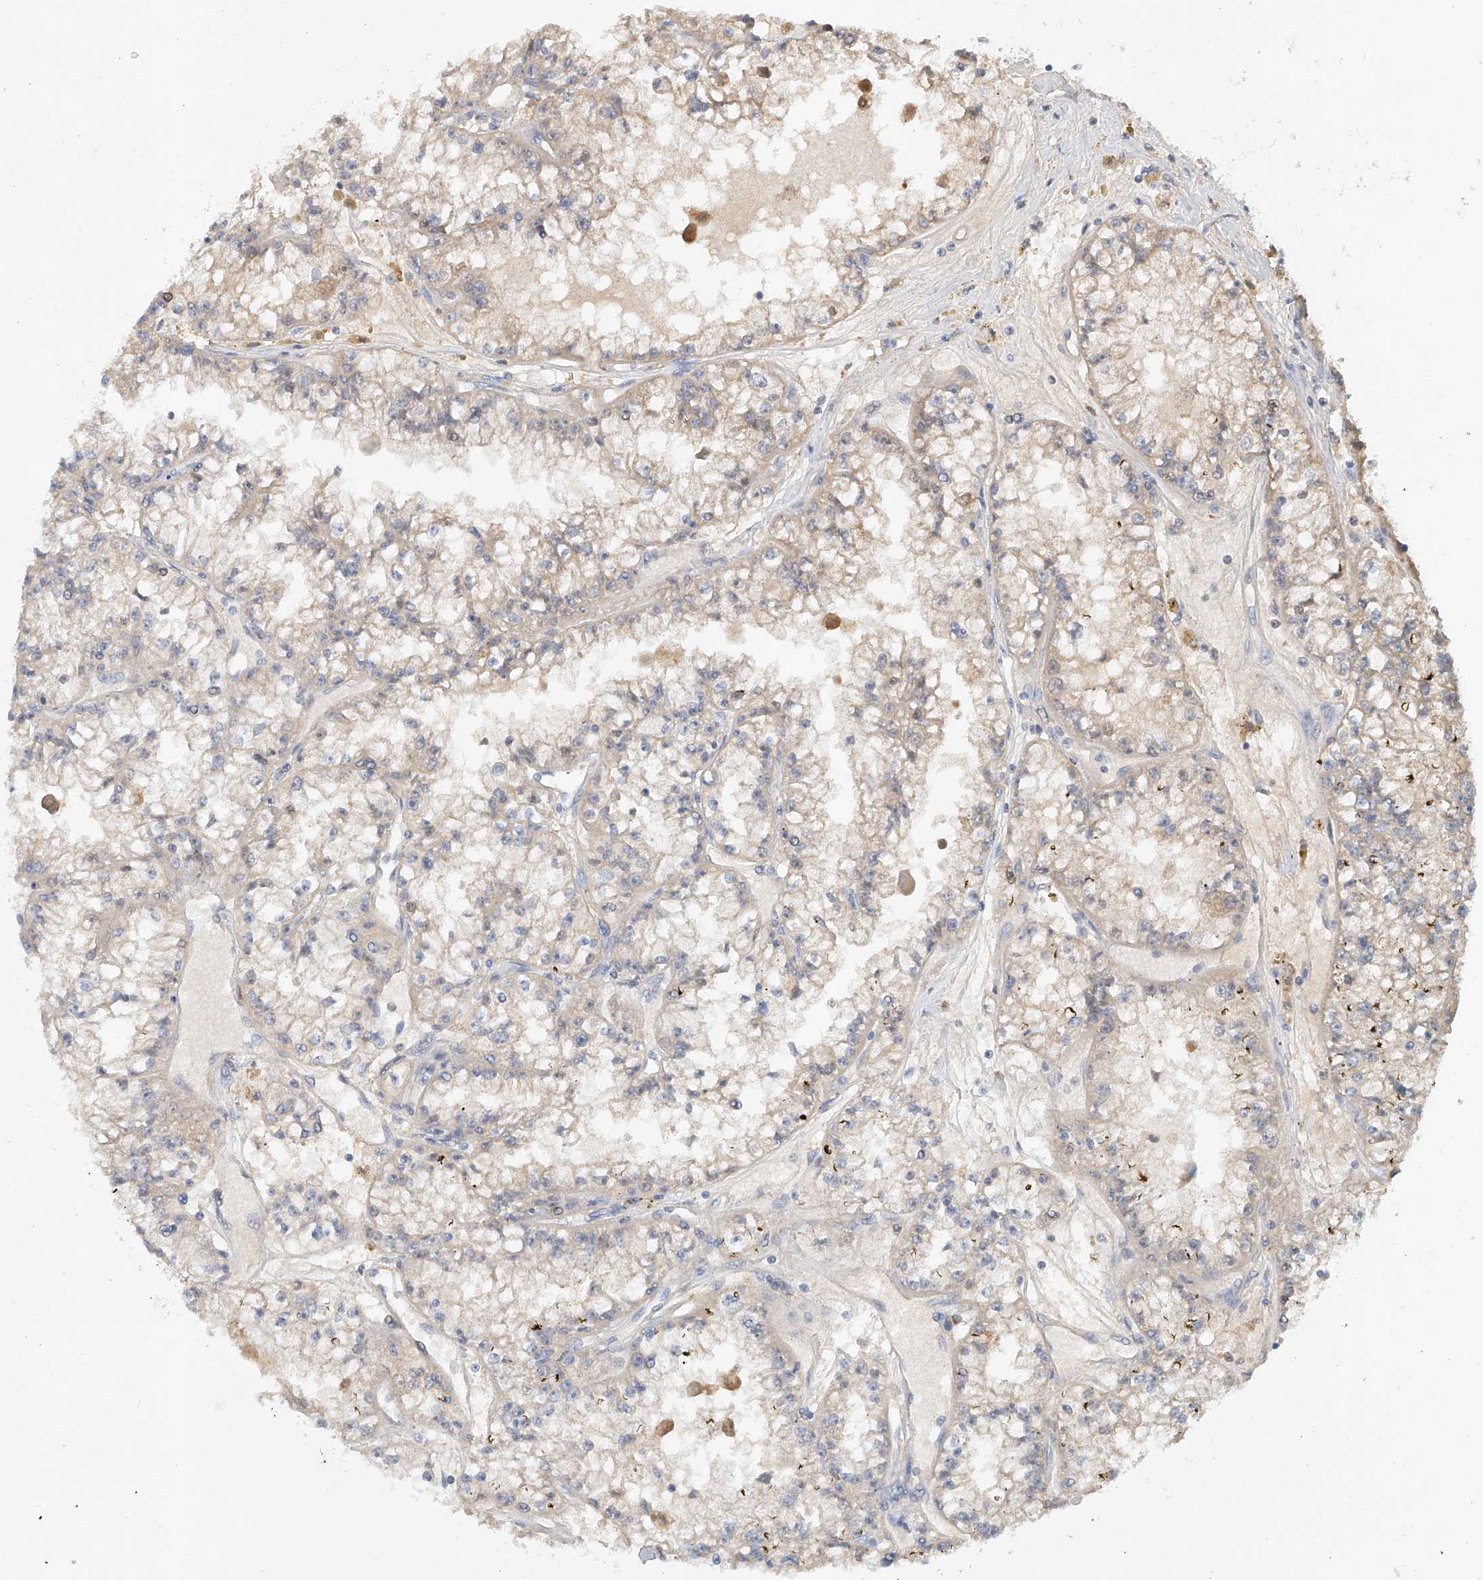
{"staining": {"intensity": "weak", "quantity": "<25%", "location": "cytoplasmic/membranous"}, "tissue": "renal cancer", "cell_type": "Tumor cells", "image_type": "cancer", "snomed": [{"axis": "morphology", "description": "Adenocarcinoma, NOS"}, {"axis": "topography", "description": "Kidney"}], "caption": "IHC of human renal cancer (adenocarcinoma) reveals no positivity in tumor cells.", "gene": "GNB1L", "patient": {"sex": "male", "age": 56}}